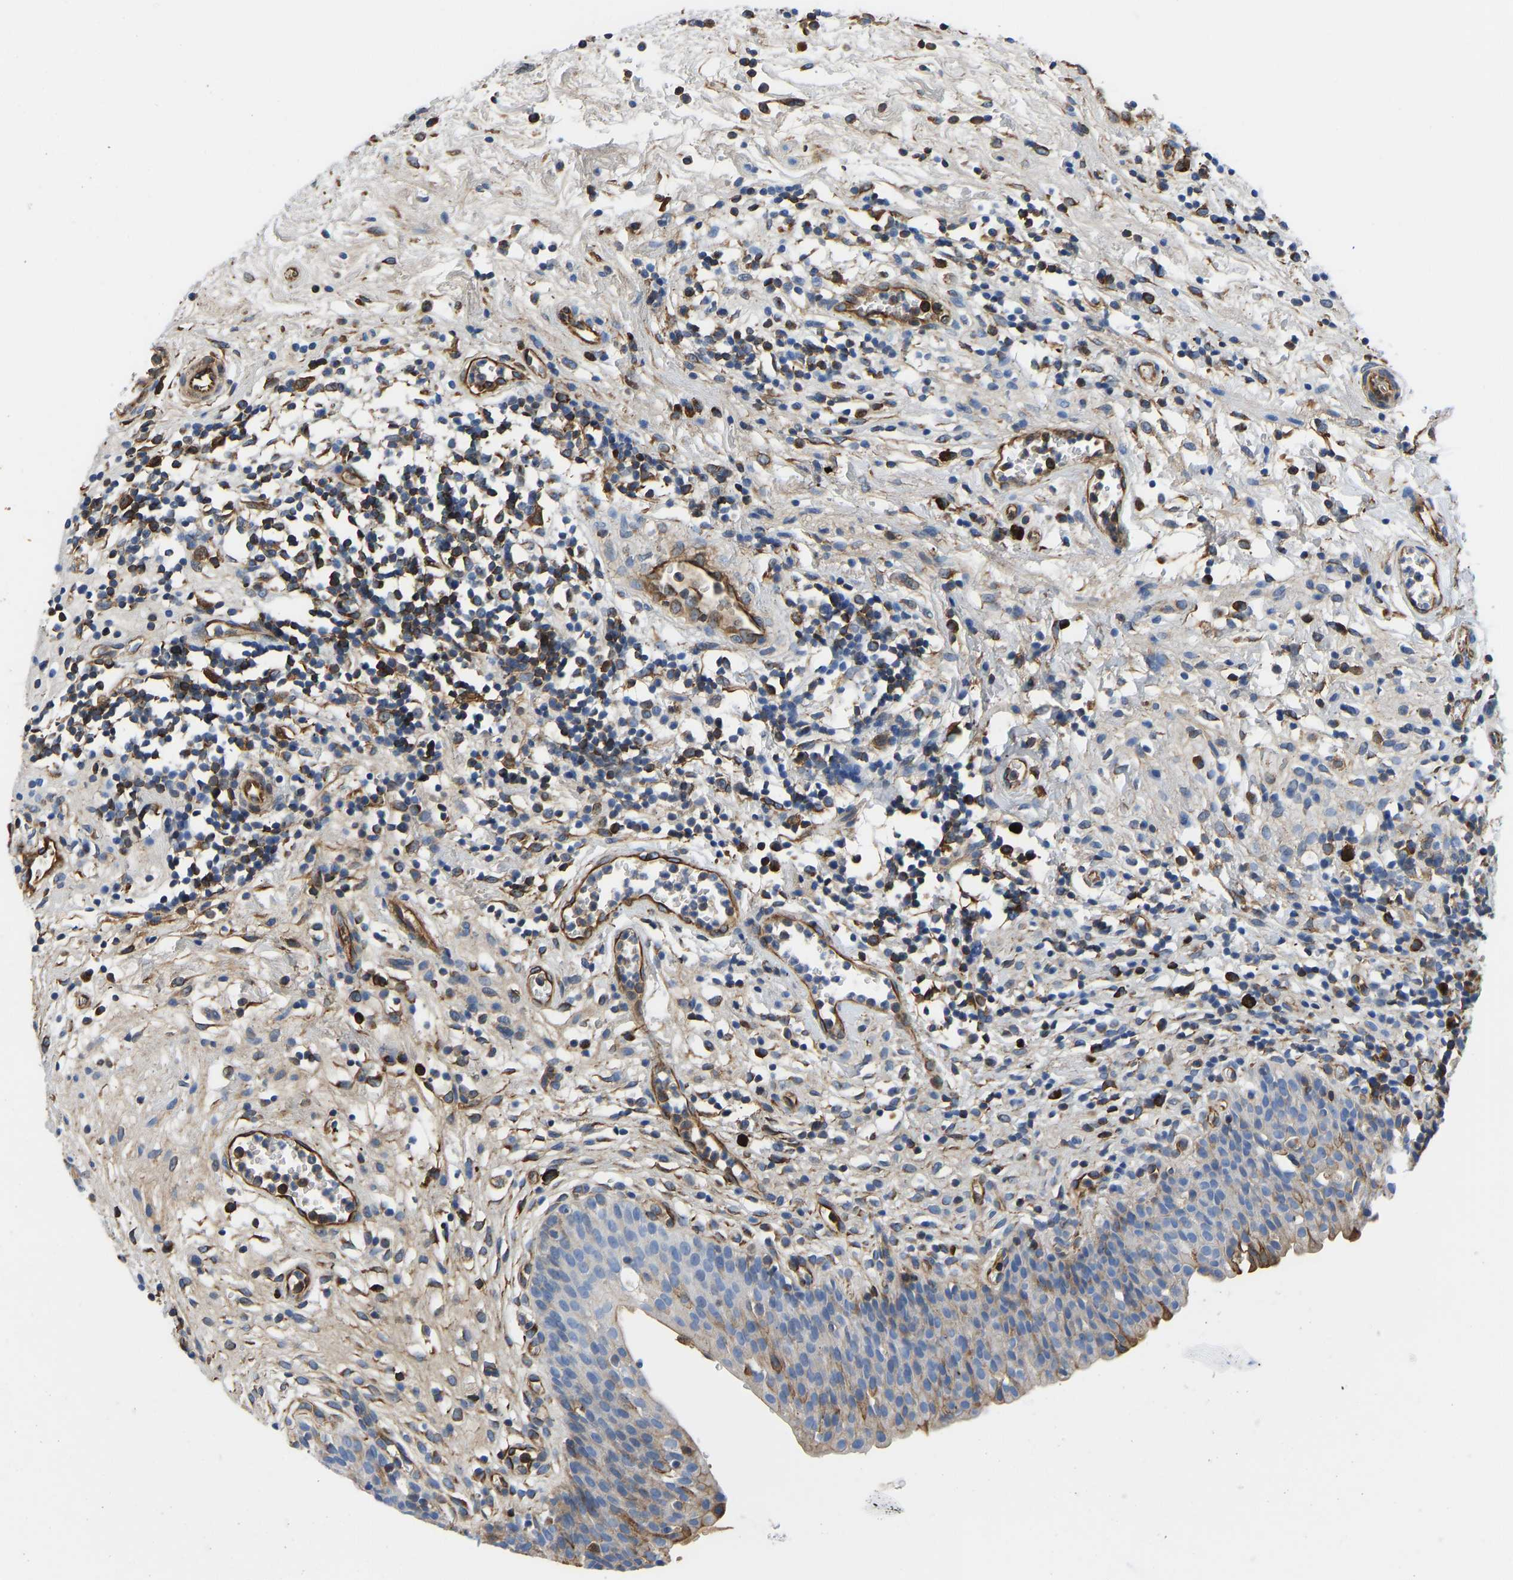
{"staining": {"intensity": "moderate", "quantity": "<25%", "location": "cytoplasmic/membranous"}, "tissue": "urinary bladder", "cell_type": "Urothelial cells", "image_type": "normal", "snomed": [{"axis": "morphology", "description": "Normal tissue, NOS"}, {"axis": "topography", "description": "Urinary bladder"}], "caption": "Immunohistochemistry image of normal urinary bladder: human urinary bladder stained using IHC shows low levels of moderate protein expression localized specifically in the cytoplasmic/membranous of urothelial cells, appearing as a cytoplasmic/membranous brown color.", "gene": "HSPG2", "patient": {"sex": "male", "age": 37}}